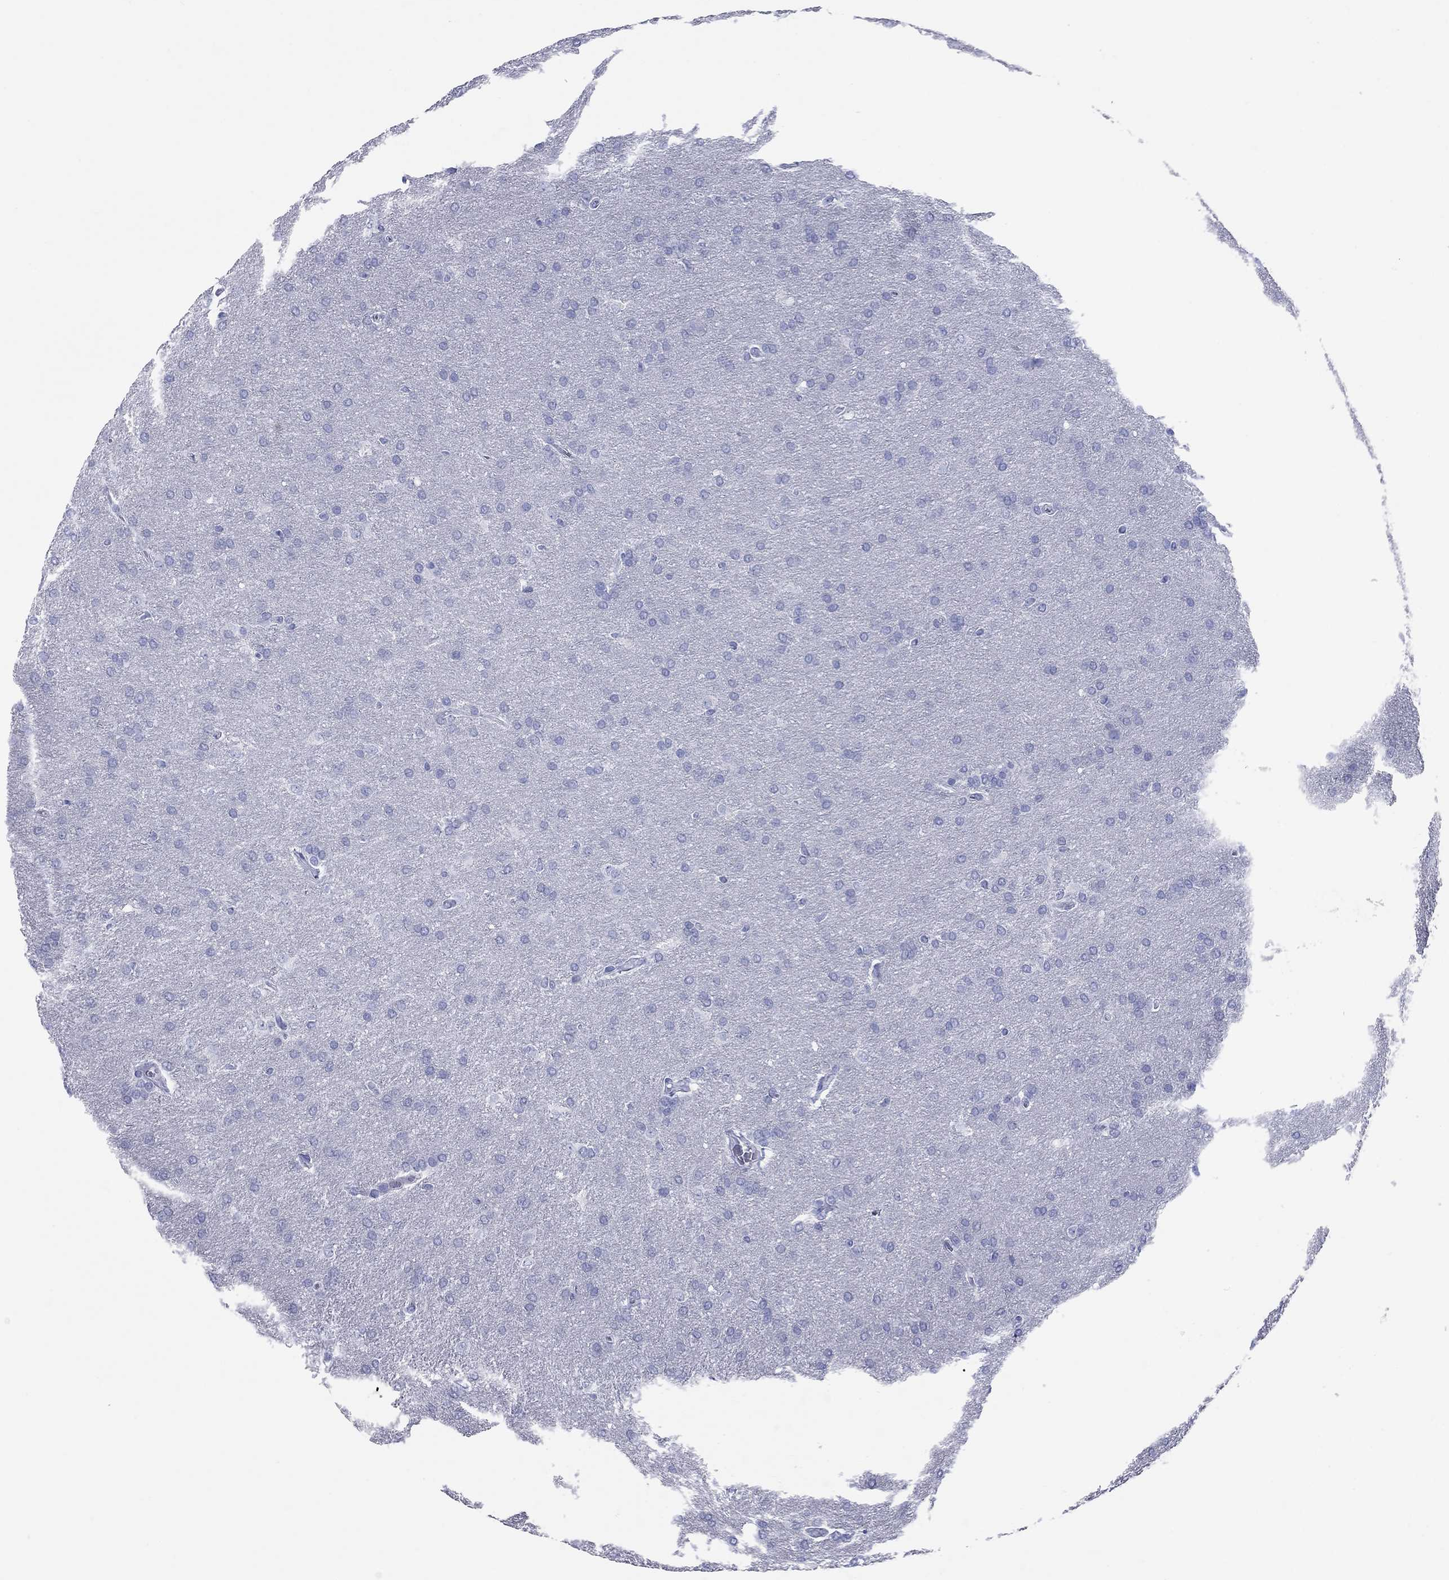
{"staining": {"intensity": "negative", "quantity": "none", "location": "none"}, "tissue": "glioma", "cell_type": "Tumor cells", "image_type": "cancer", "snomed": [{"axis": "morphology", "description": "Glioma, malignant, Low grade"}, {"axis": "topography", "description": "Brain"}], "caption": "A photomicrograph of glioma stained for a protein shows no brown staining in tumor cells.", "gene": "CCNA1", "patient": {"sex": "female", "age": 32}}